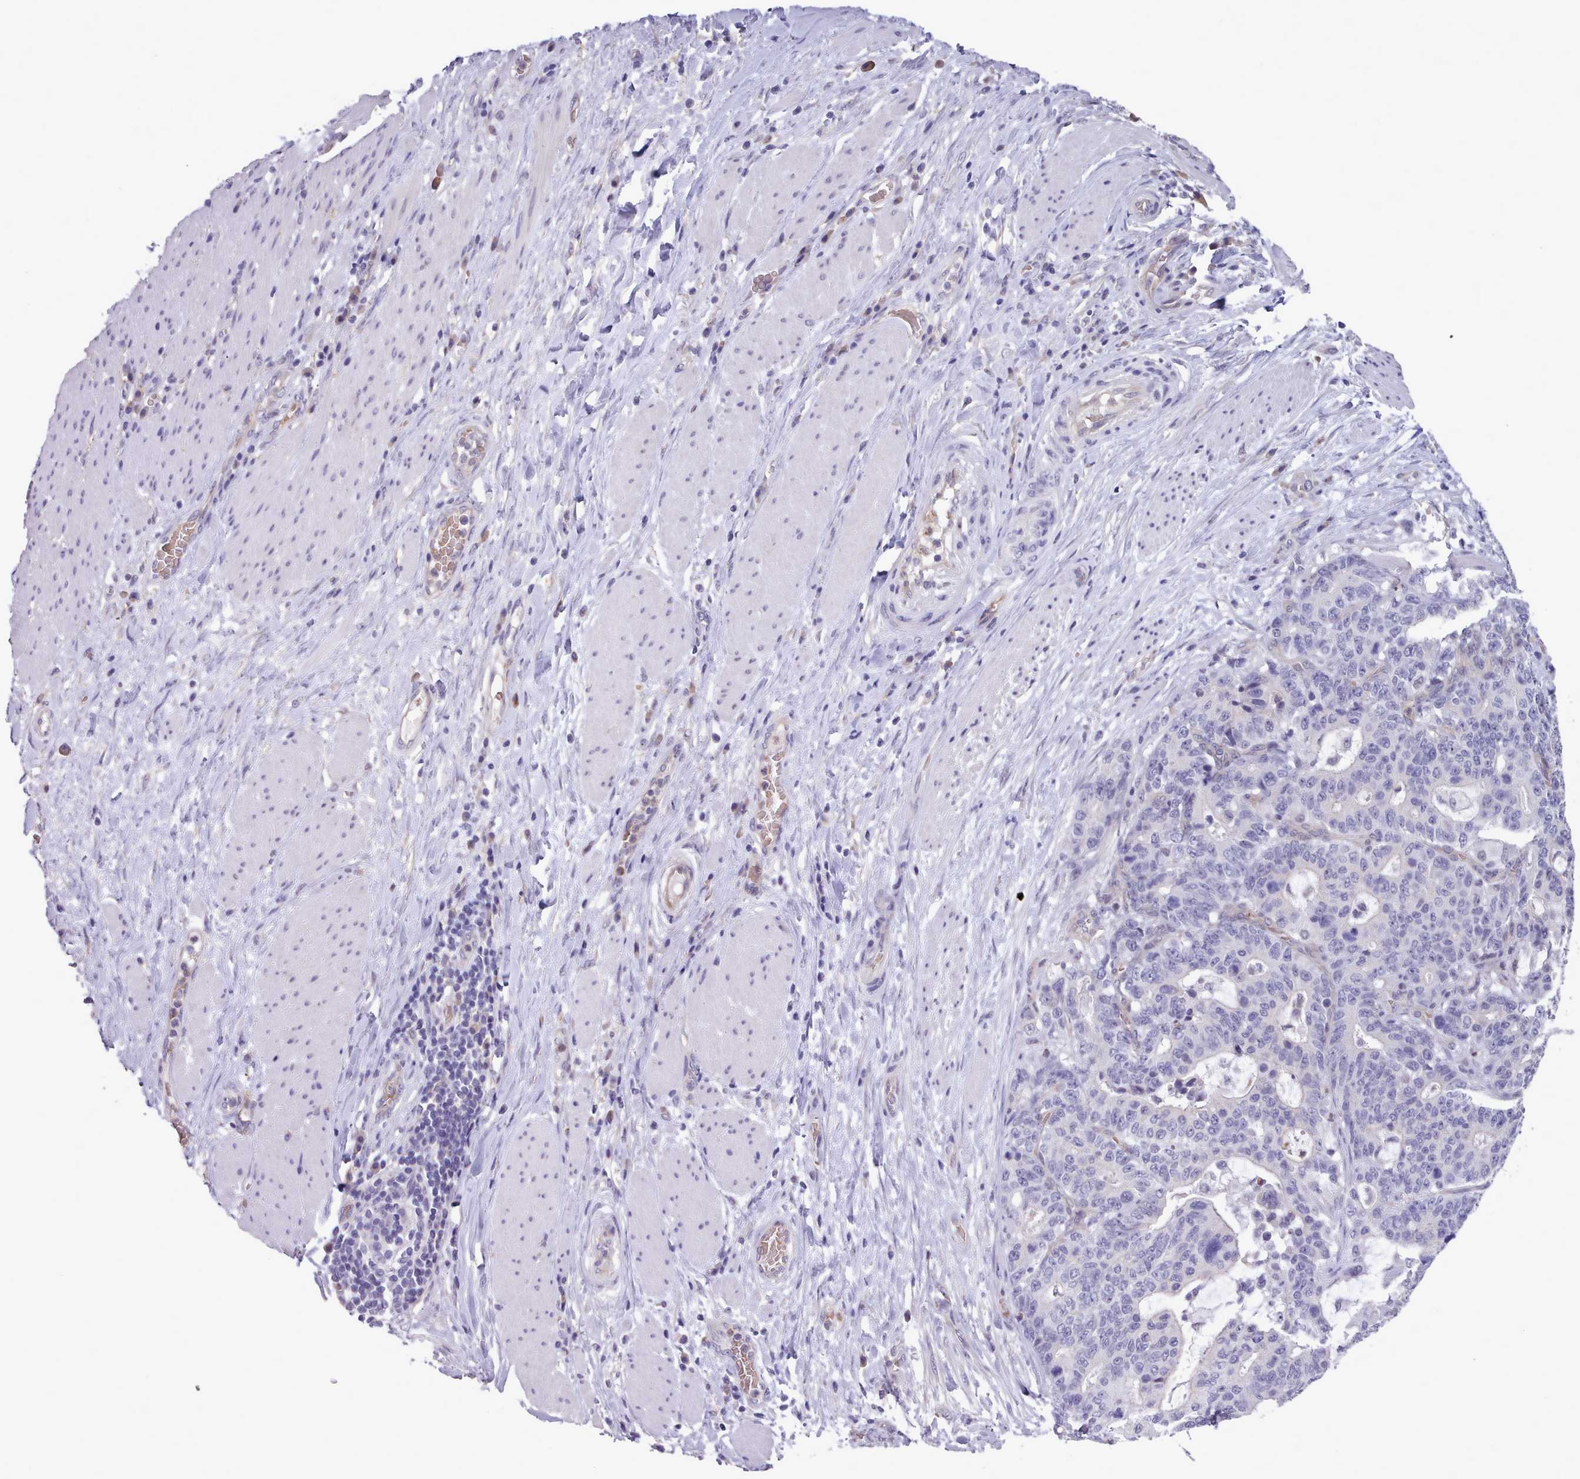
{"staining": {"intensity": "negative", "quantity": "none", "location": "none"}, "tissue": "stomach cancer", "cell_type": "Tumor cells", "image_type": "cancer", "snomed": [{"axis": "morphology", "description": "Normal tissue, NOS"}, {"axis": "morphology", "description": "Adenocarcinoma, NOS"}, {"axis": "topography", "description": "Stomach"}], "caption": "Immunohistochemistry micrograph of human stomach cancer (adenocarcinoma) stained for a protein (brown), which displays no expression in tumor cells.", "gene": "KCTD16", "patient": {"sex": "female", "age": 64}}